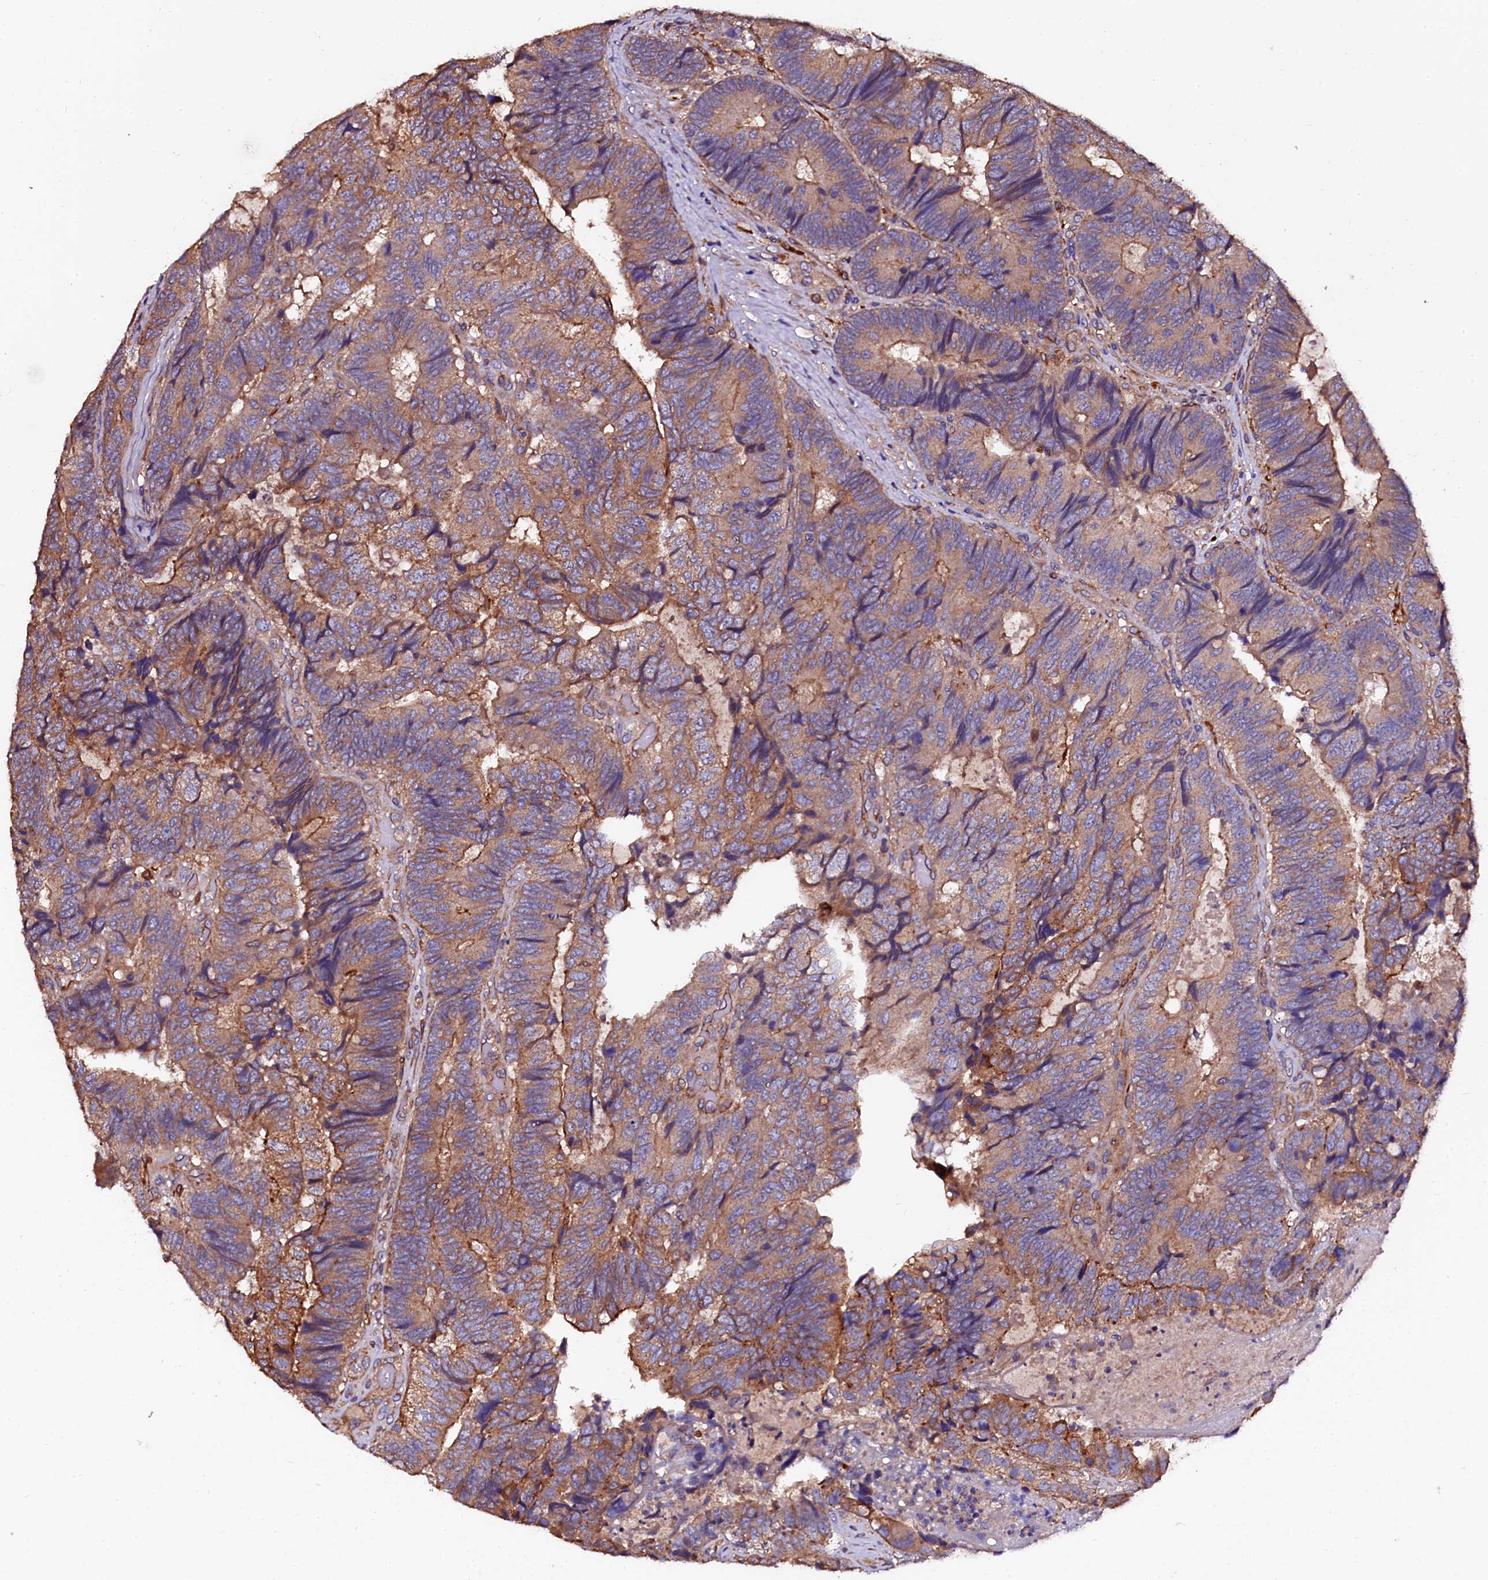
{"staining": {"intensity": "moderate", "quantity": ">75%", "location": "cytoplasmic/membranous"}, "tissue": "colorectal cancer", "cell_type": "Tumor cells", "image_type": "cancer", "snomed": [{"axis": "morphology", "description": "Adenocarcinoma, NOS"}, {"axis": "topography", "description": "Colon"}], "caption": "Moderate cytoplasmic/membranous staining for a protein is seen in approximately >75% of tumor cells of colorectal cancer using IHC.", "gene": "APPL2", "patient": {"sex": "female", "age": 67}}